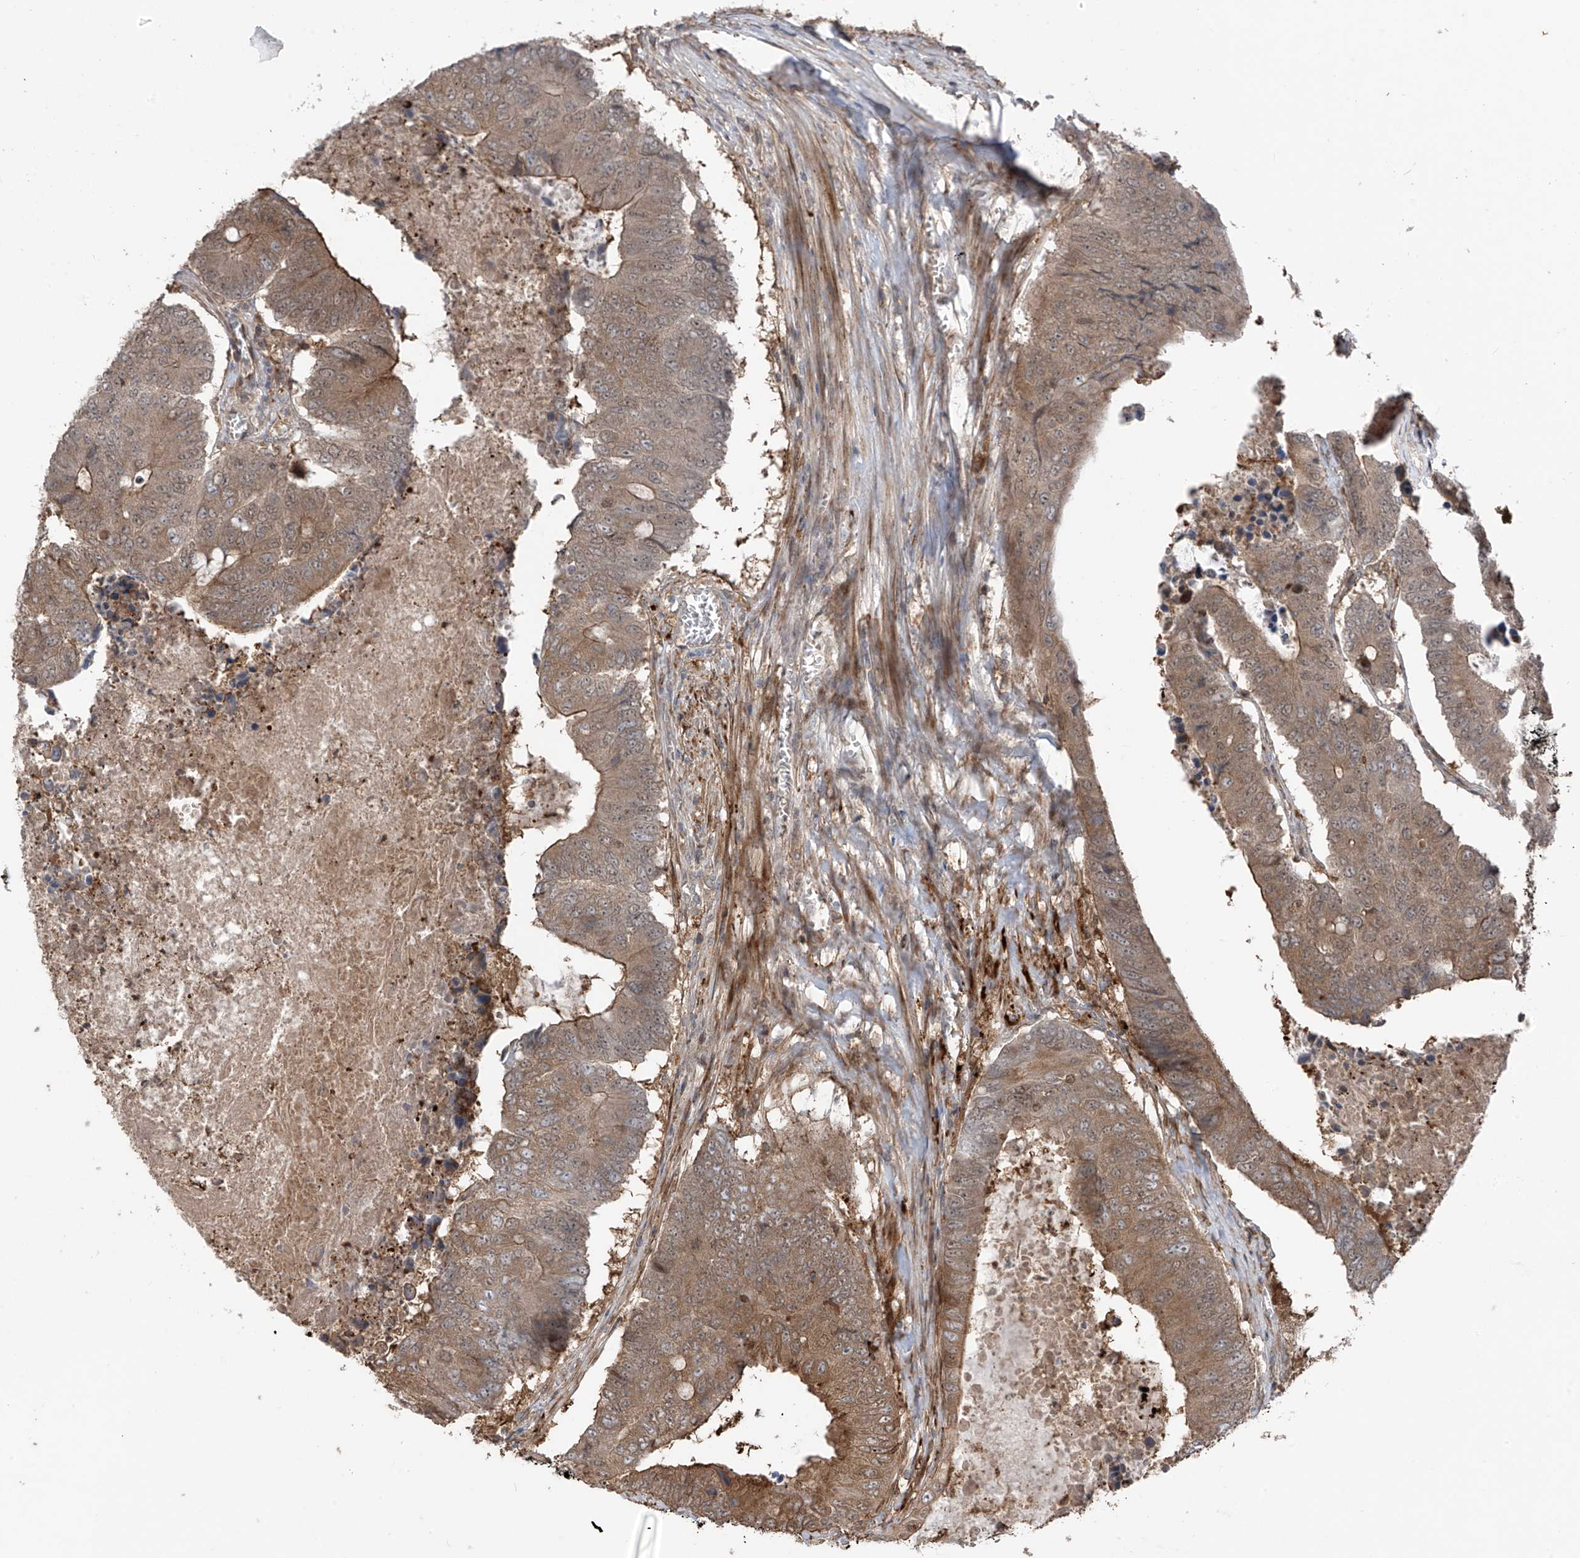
{"staining": {"intensity": "moderate", "quantity": ">75%", "location": "cytoplasmic/membranous,nuclear"}, "tissue": "colorectal cancer", "cell_type": "Tumor cells", "image_type": "cancer", "snomed": [{"axis": "morphology", "description": "Adenocarcinoma, NOS"}, {"axis": "topography", "description": "Colon"}], "caption": "IHC of colorectal cancer displays medium levels of moderate cytoplasmic/membranous and nuclear positivity in approximately >75% of tumor cells.", "gene": "SAMD3", "patient": {"sex": "male", "age": 87}}